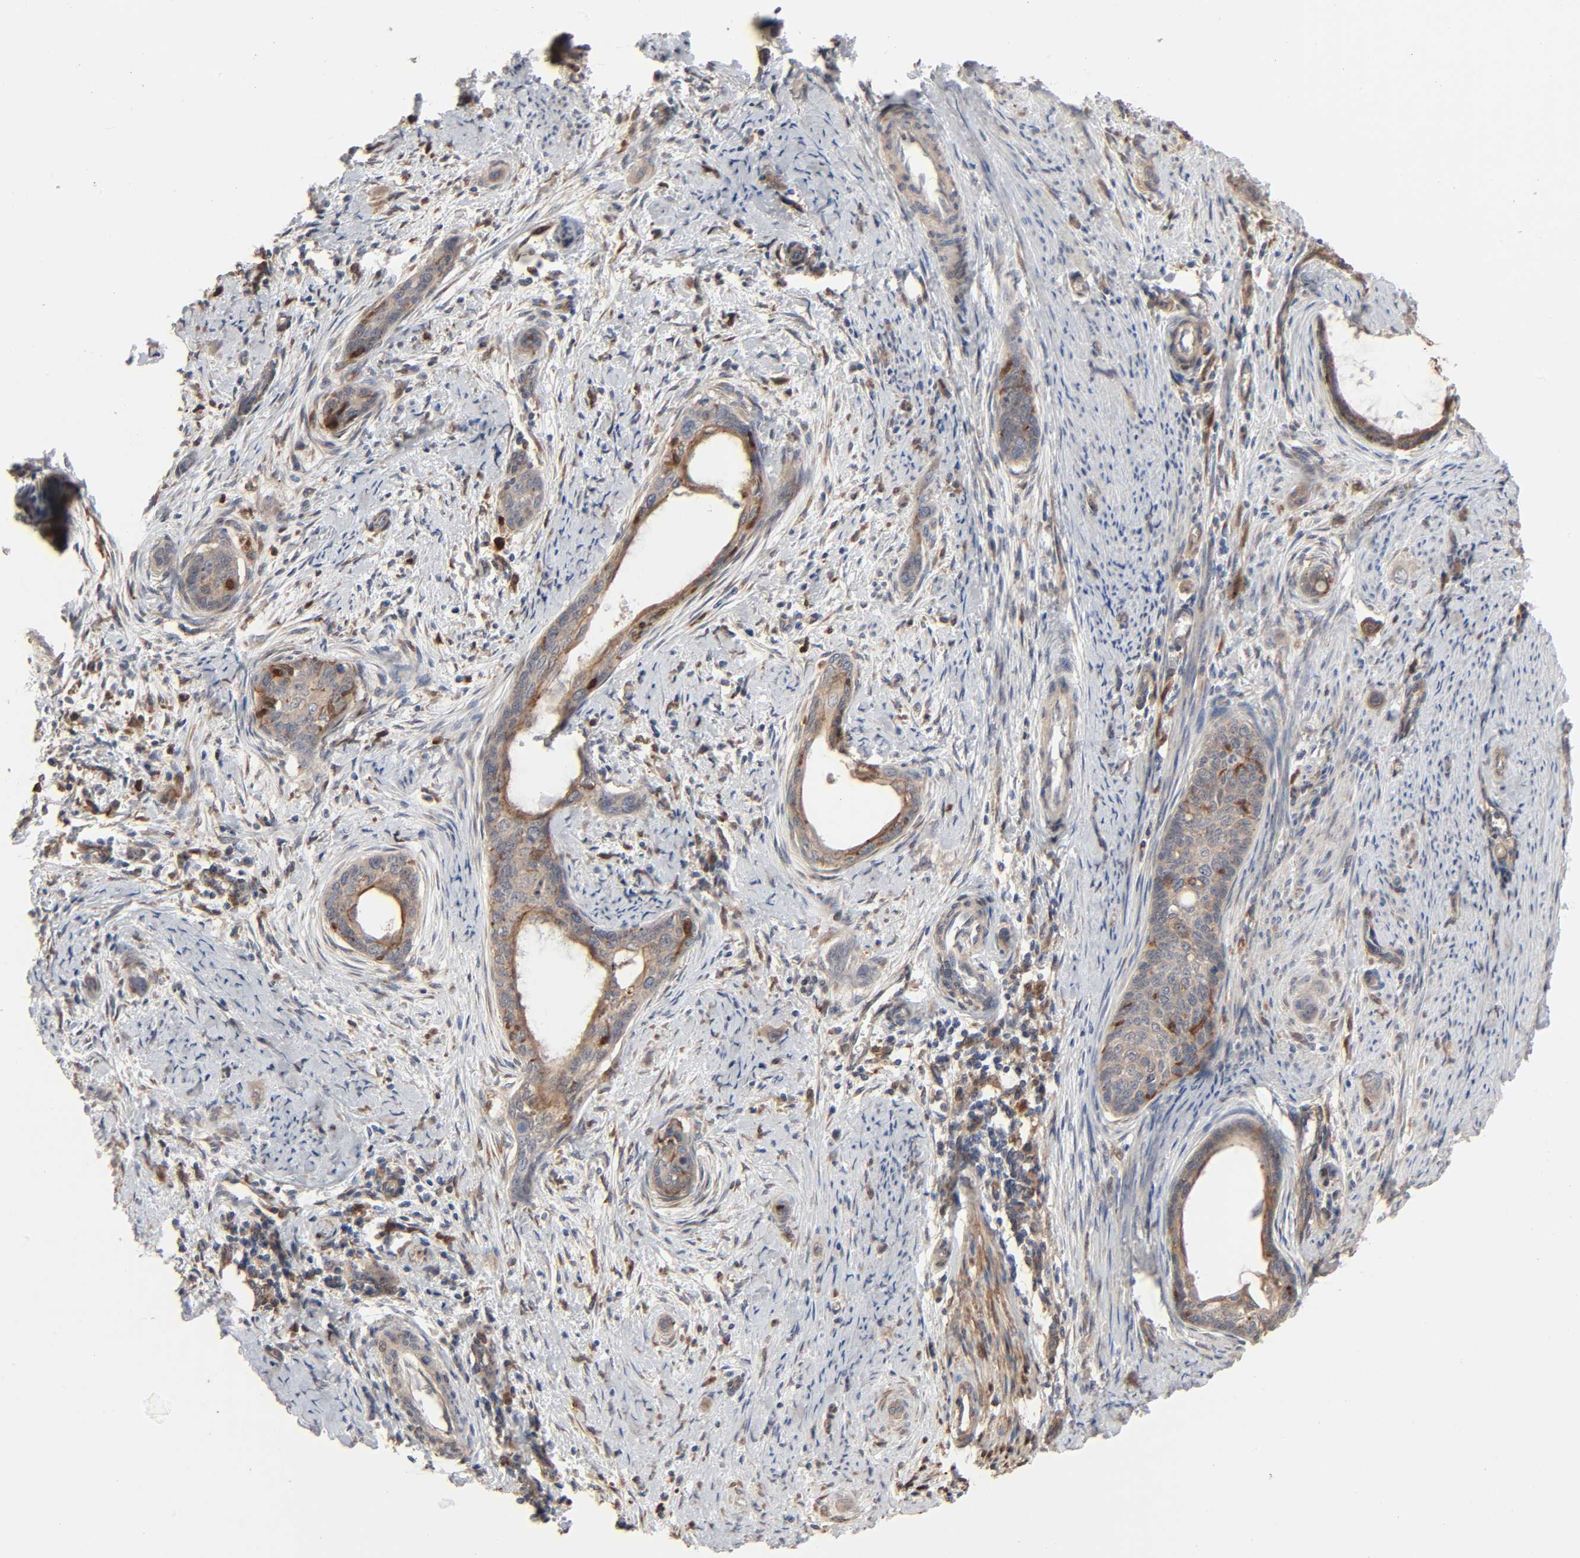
{"staining": {"intensity": "moderate", "quantity": ">75%", "location": "cytoplasmic/membranous"}, "tissue": "cervical cancer", "cell_type": "Tumor cells", "image_type": "cancer", "snomed": [{"axis": "morphology", "description": "Squamous cell carcinoma, NOS"}, {"axis": "topography", "description": "Cervix"}], "caption": "Moderate cytoplasmic/membranous expression is present in about >75% of tumor cells in cervical cancer. (brown staining indicates protein expression, while blue staining denotes nuclei).", "gene": "NDRG2", "patient": {"sex": "female", "age": 33}}